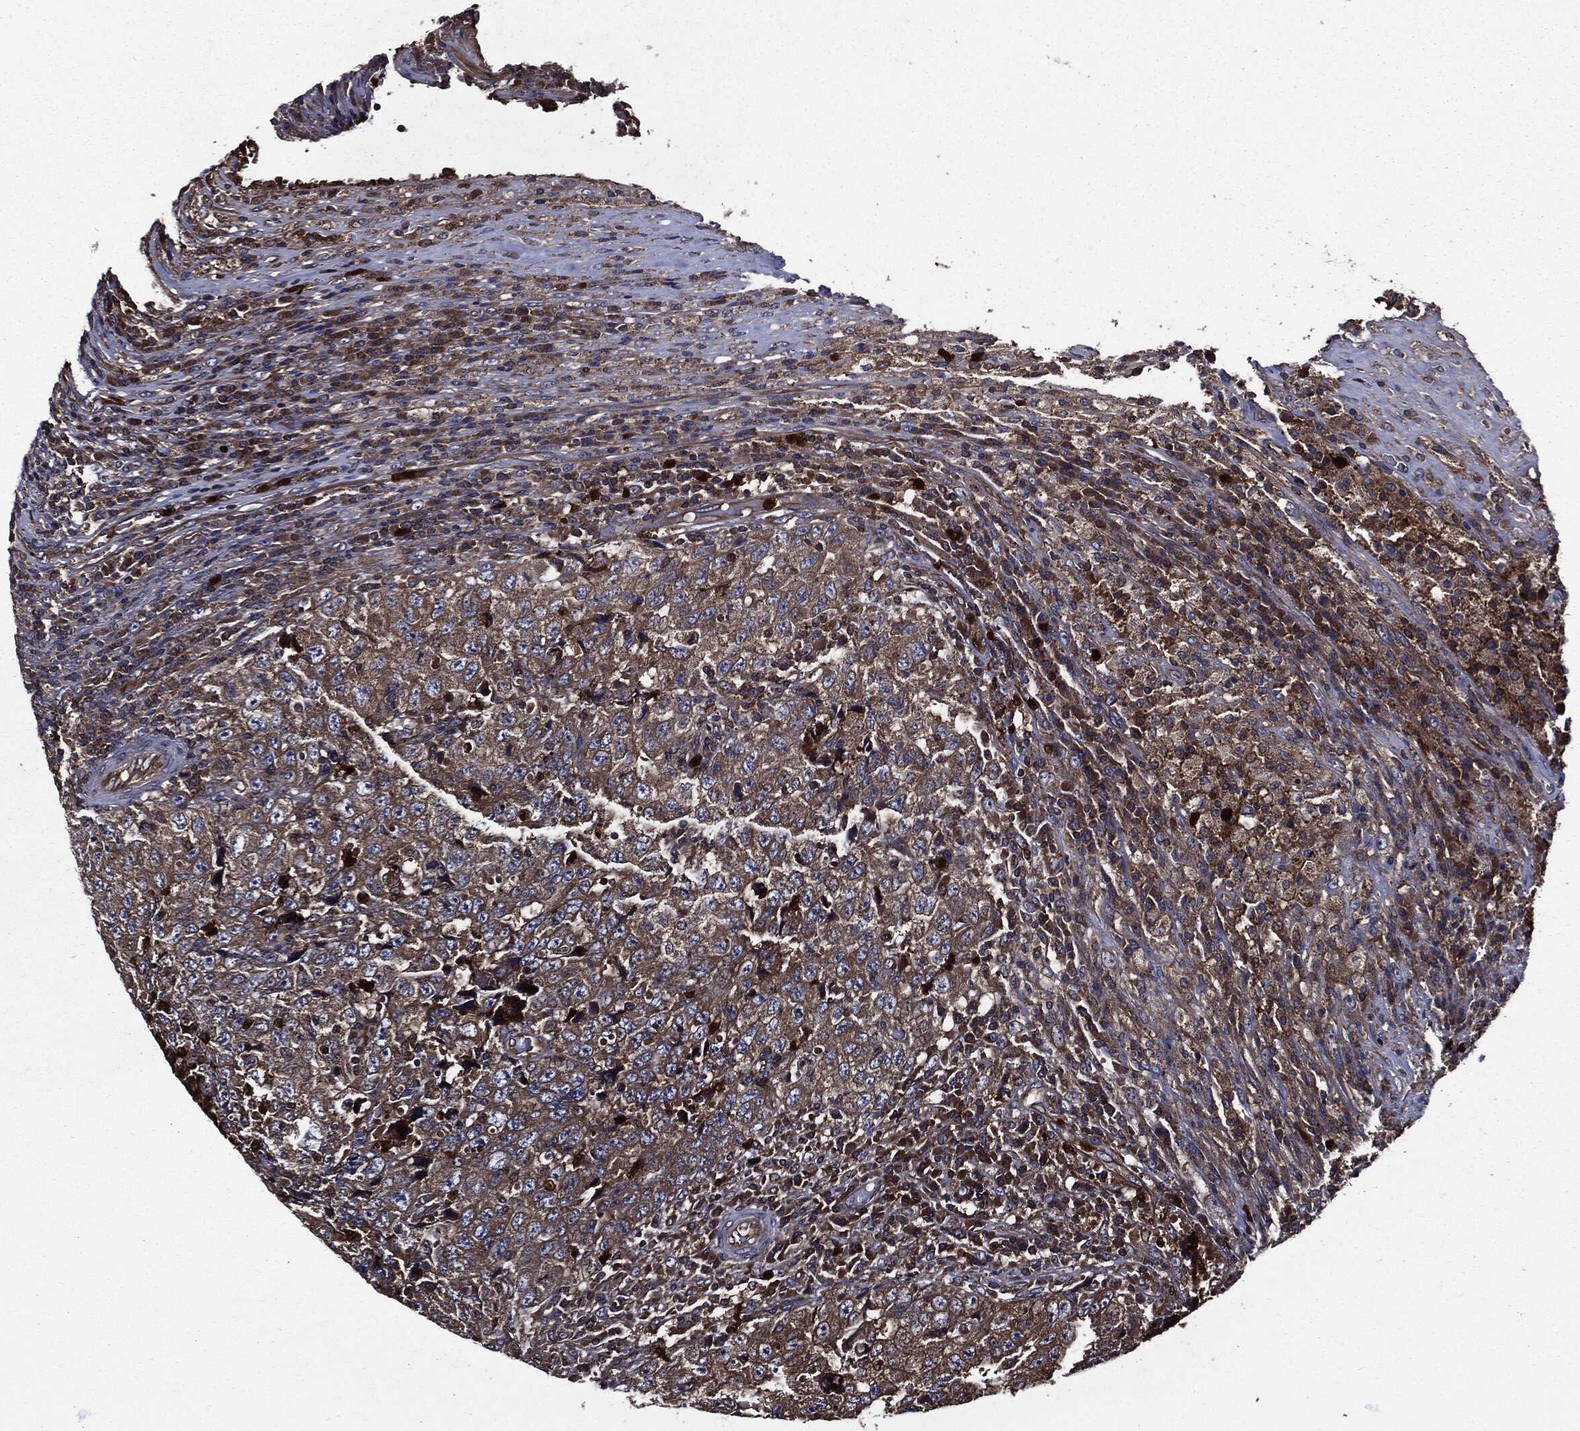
{"staining": {"intensity": "moderate", "quantity": ">75%", "location": "cytoplasmic/membranous"}, "tissue": "testis cancer", "cell_type": "Tumor cells", "image_type": "cancer", "snomed": [{"axis": "morphology", "description": "Necrosis, NOS"}, {"axis": "morphology", "description": "Carcinoma, Embryonal, NOS"}, {"axis": "topography", "description": "Testis"}], "caption": "A photomicrograph of human testis cancer stained for a protein reveals moderate cytoplasmic/membranous brown staining in tumor cells.", "gene": "PDCD6IP", "patient": {"sex": "male", "age": 19}}